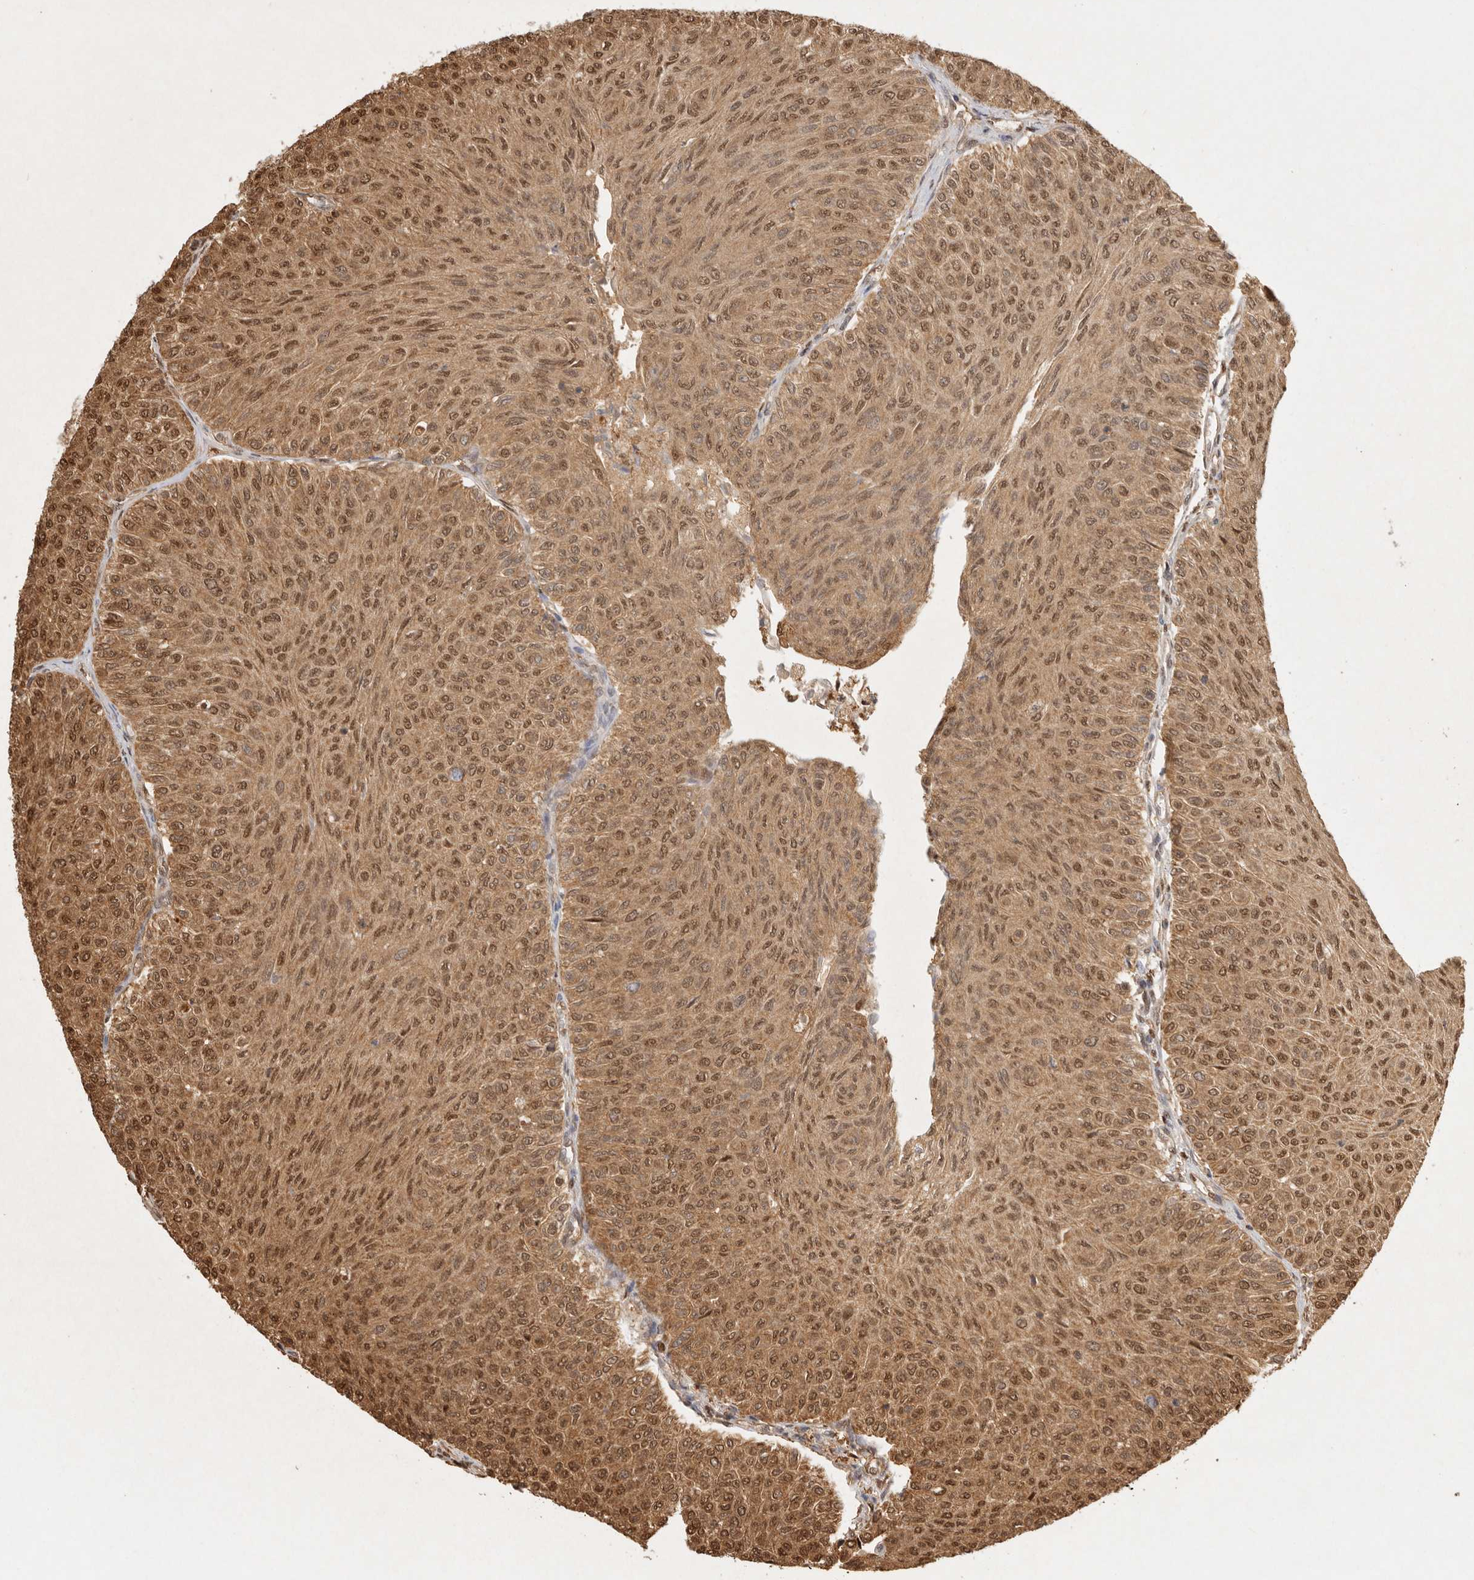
{"staining": {"intensity": "moderate", "quantity": ">75%", "location": "cytoplasmic/membranous,nuclear"}, "tissue": "urothelial cancer", "cell_type": "Tumor cells", "image_type": "cancer", "snomed": [{"axis": "morphology", "description": "Urothelial carcinoma, Low grade"}, {"axis": "topography", "description": "Urinary bladder"}], "caption": "High-magnification brightfield microscopy of urothelial carcinoma (low-grade) stained with DAB (3,3'-diaminobenzidine) (brown) and counterstained with hematoxylin (blue). tumor cells exhibit moderate cytoplasmic/membranous and nuclear expression is appreciated in approximately>75% of cells.", "gene": "PSMA5", "patient": {"sex": "male", "age": 78}}